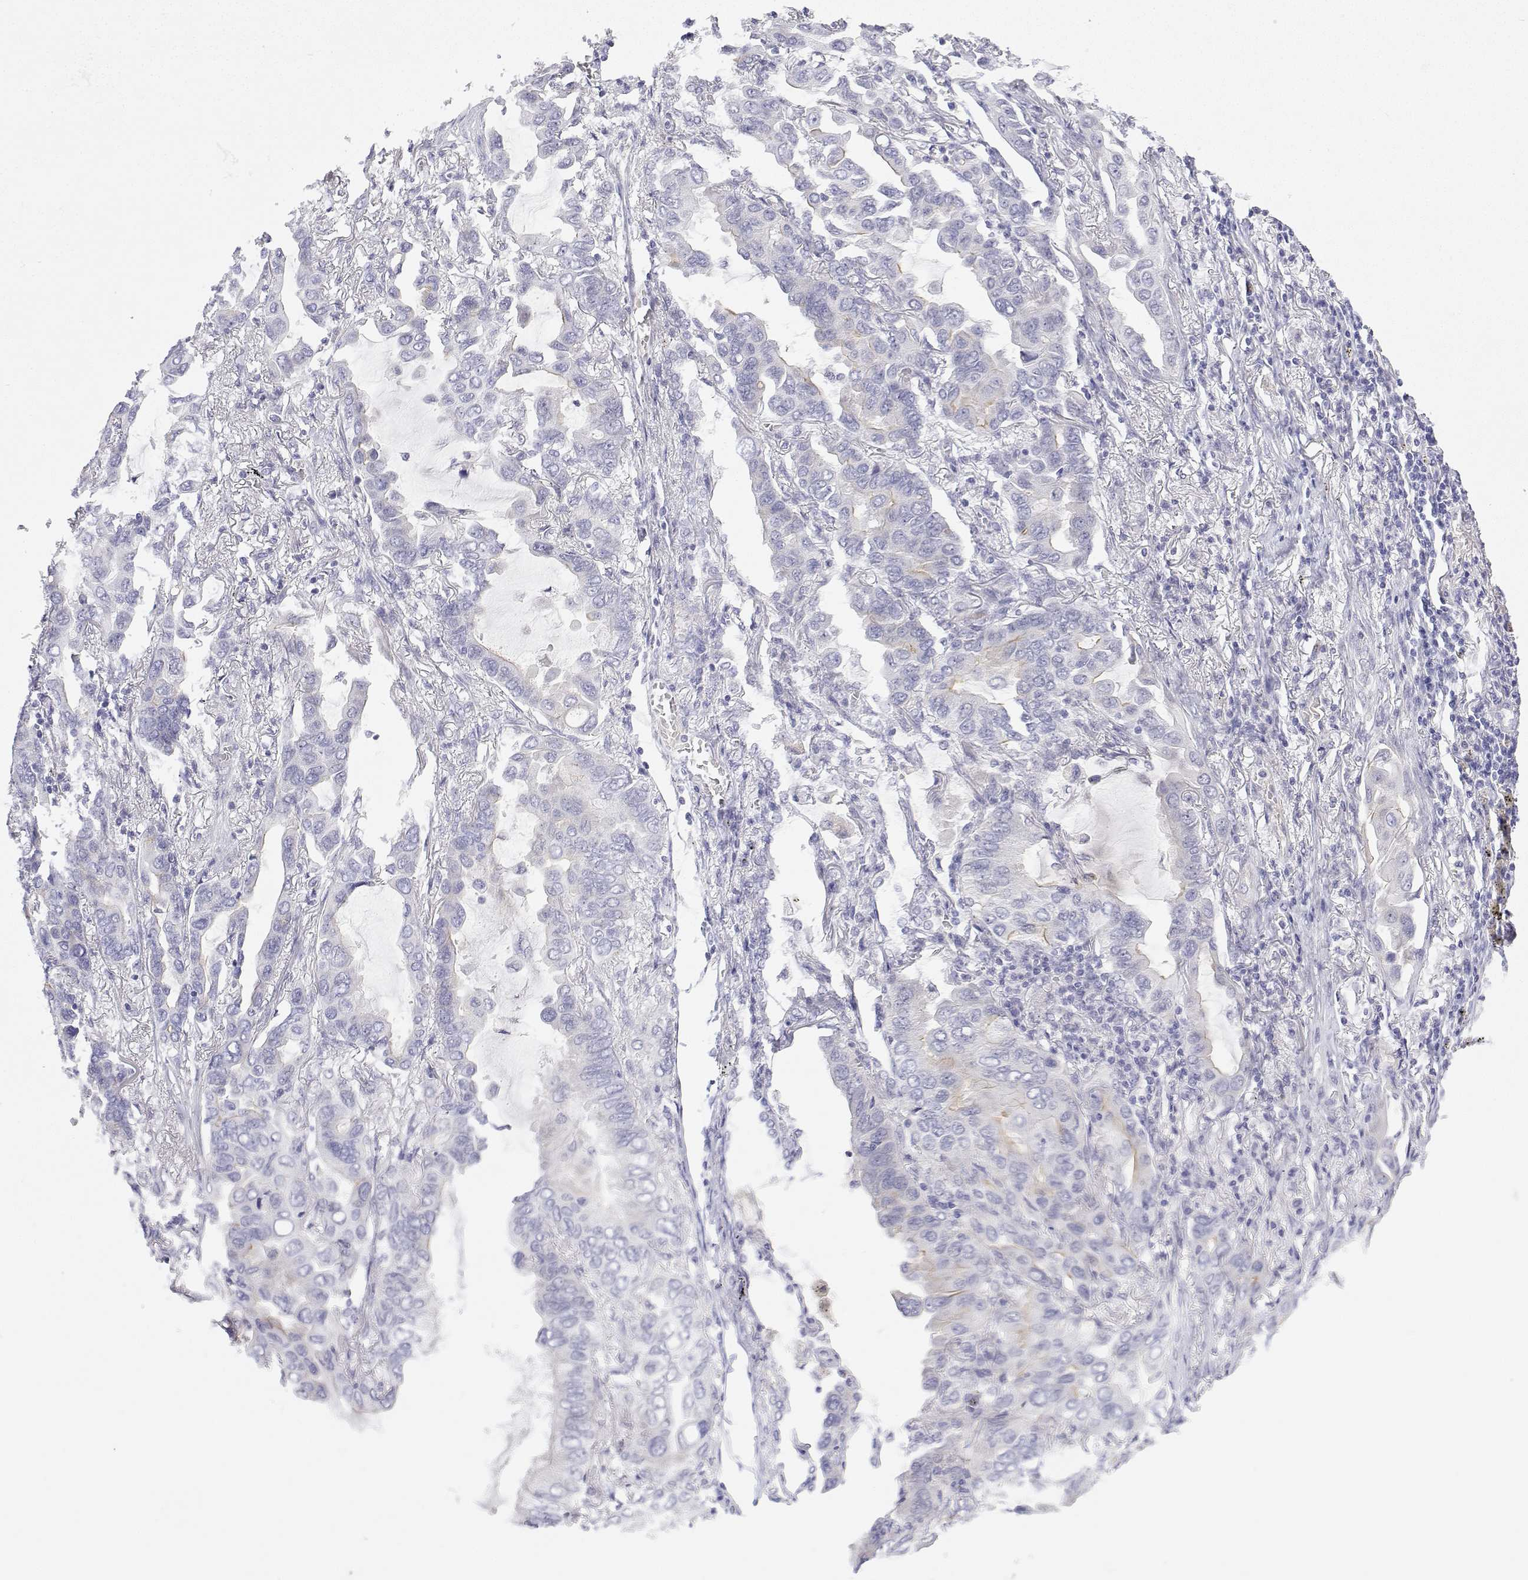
{"staining": {"intensity": "weak", "quantity": "<25%", "location": "cytoplasmic/membranous"}, "tissue": "lung cancer", "cell_type": "Tumor cells", "image_type": "cancer", "snomed": [{"axis": "morphology", "description": "Adenocarcinoma, NOS"}, {"axis": "topography", "description": "Lung"}], "caption": "Immunohistochemical staining of lung cancer (adenocarcinoma) demonstrates no significant expression in tumor cells.", "gene": "MISP", "patient": {"sex": "male", "age": 64}}